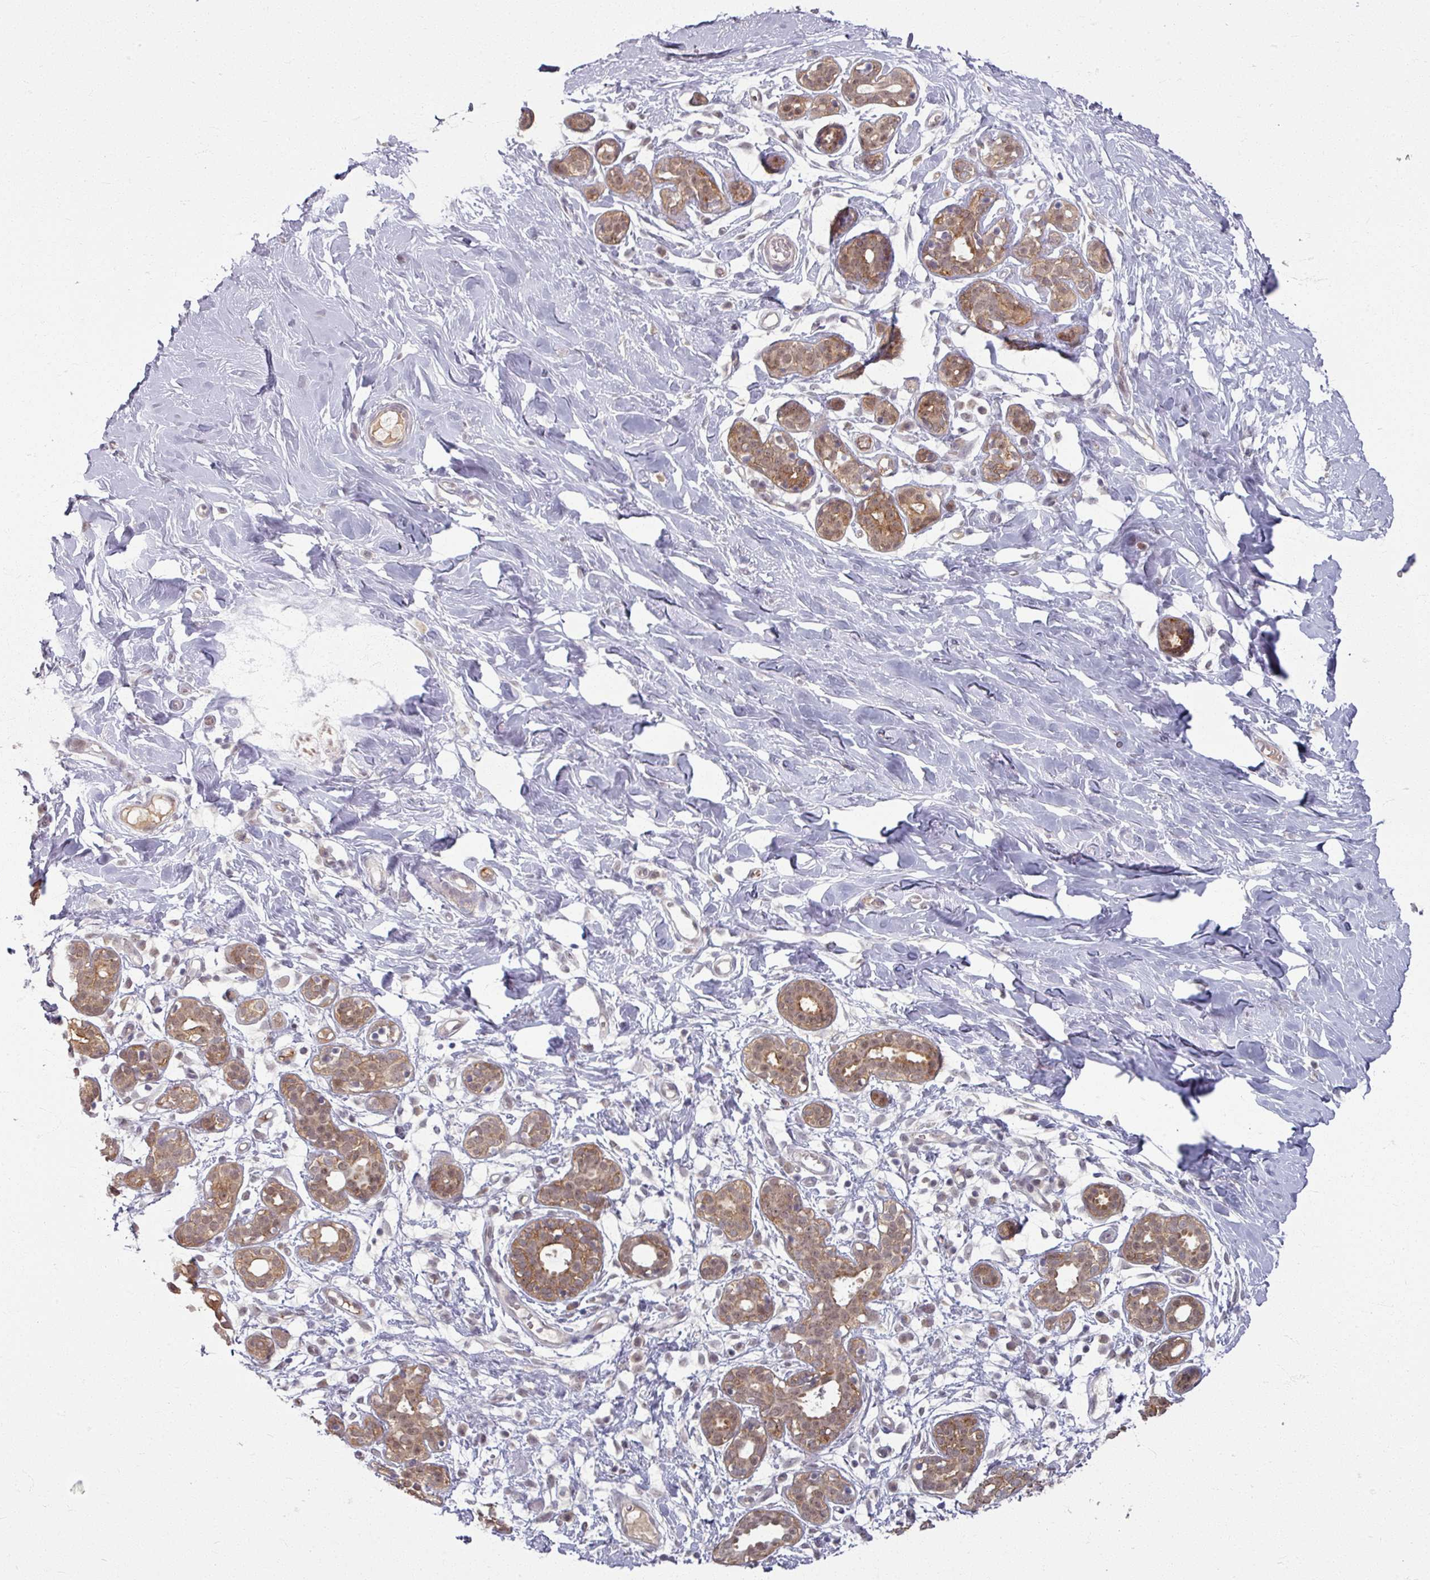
{"staining": {"intensity": "negative", "quantity": "none", "location": "none"}, "tissue": "breast", "cell_type": "Adipocytes", "image_type": "normal", "snomed": [{"axis": "morphology", "description": "Normal tissue, NOS"}, {"axis": "topography", "description": "Breast"}], "caption": "The immunohistochemistry histopathology image has no significant expression in adipocytes of breast.", "gene": "KLC3", "patient": {"sex": "female", "age": 27}}